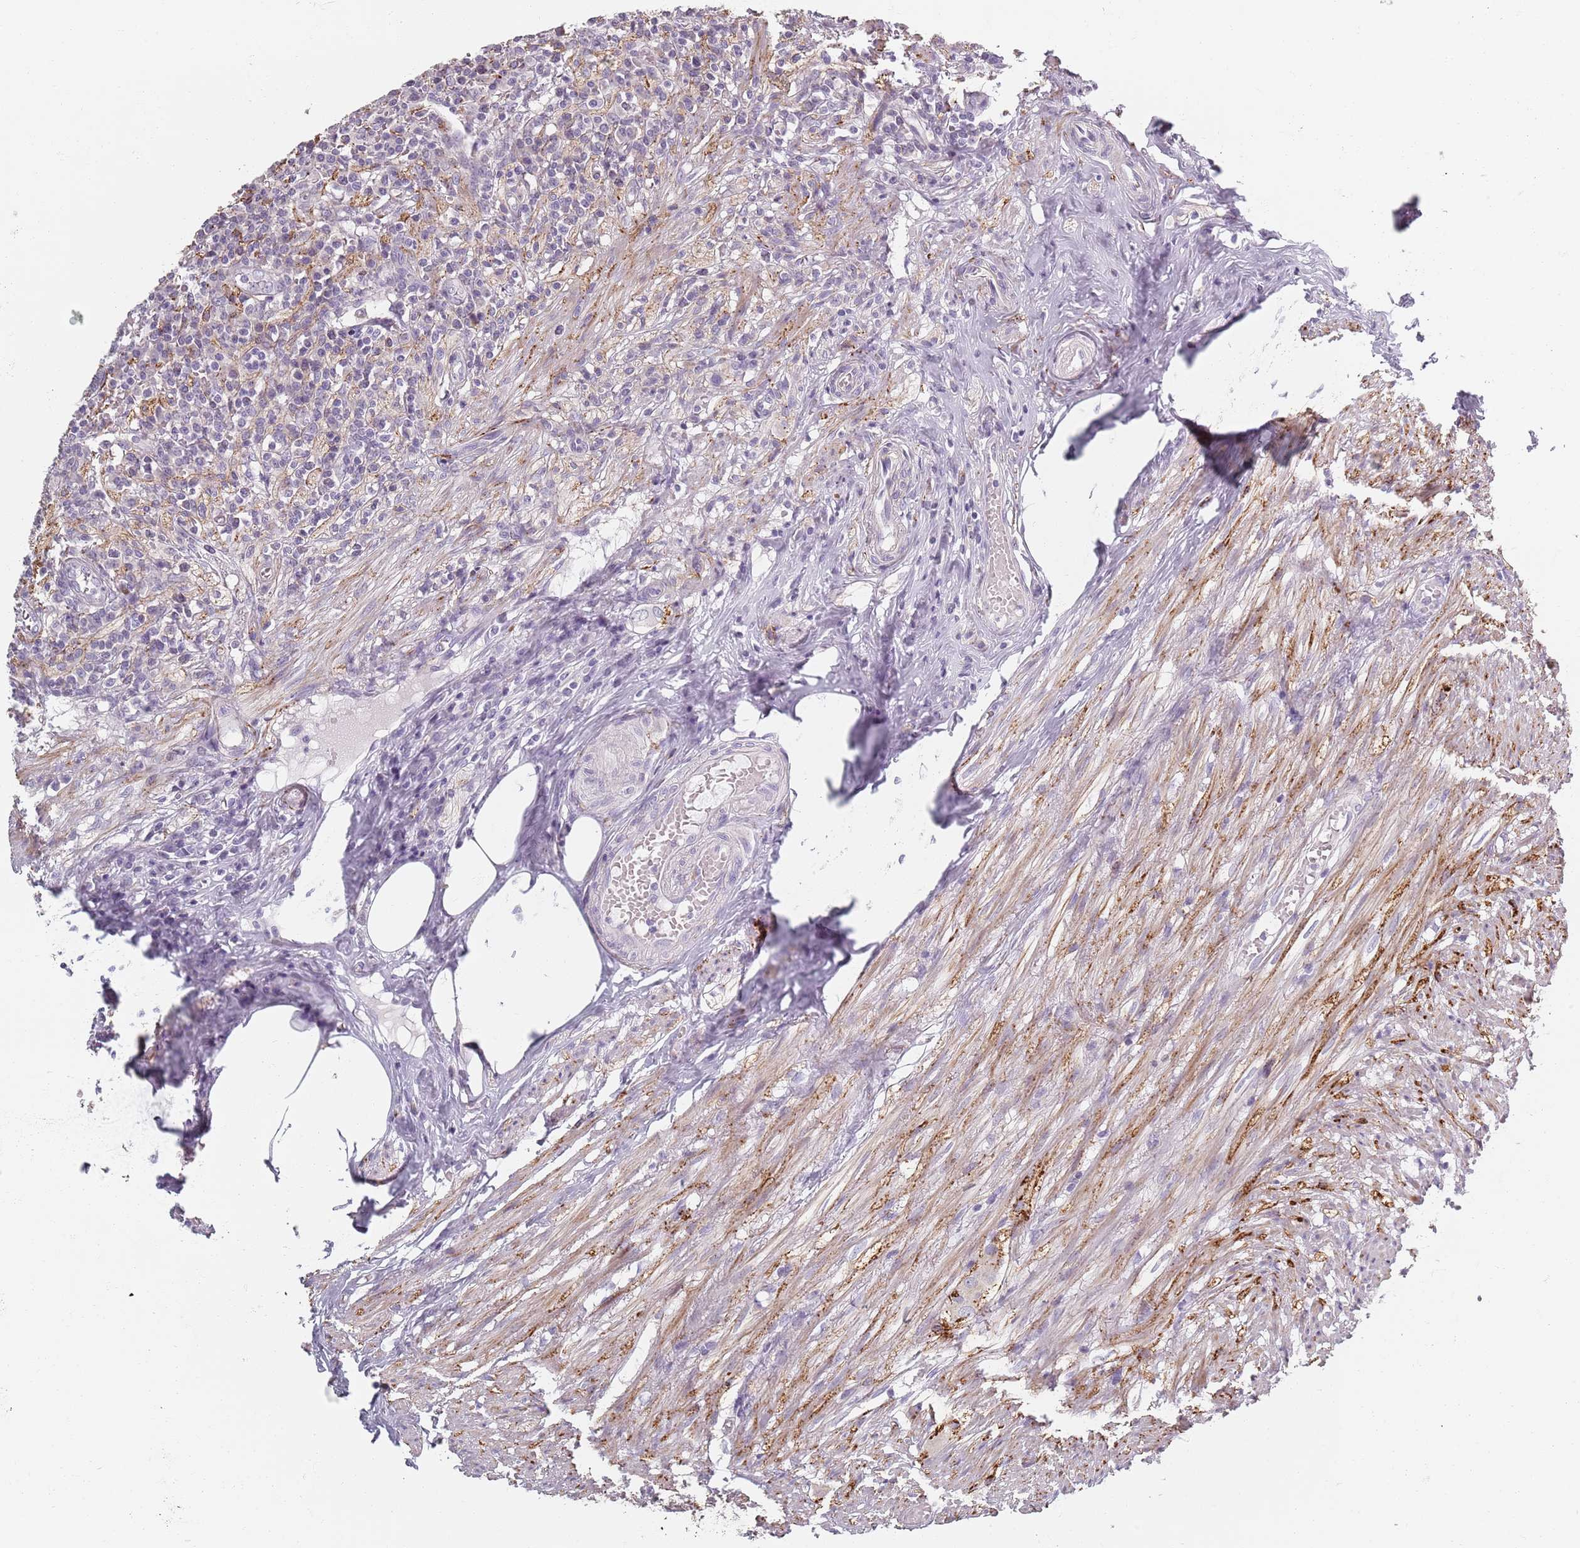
{"staining": {"intensity": "negative", "quantity": "none", "location": "none"}, "tissue": "appendix", "cell_type": "Glandular cells", "image_type": "normal", "snomed": [{"axis": "morphology", "description": "Normal tissue, NOS"}, {"axis": "topography", "description": "Appendix"}], "caption": "Immunohistochemistry (IHC) micrograph of normal appendix: appendix stained with DAB exhibits no significant protein positivity in glandular cells.", "gene": "SYNGR3", "patient": {"sex": "male", "age": 83}}